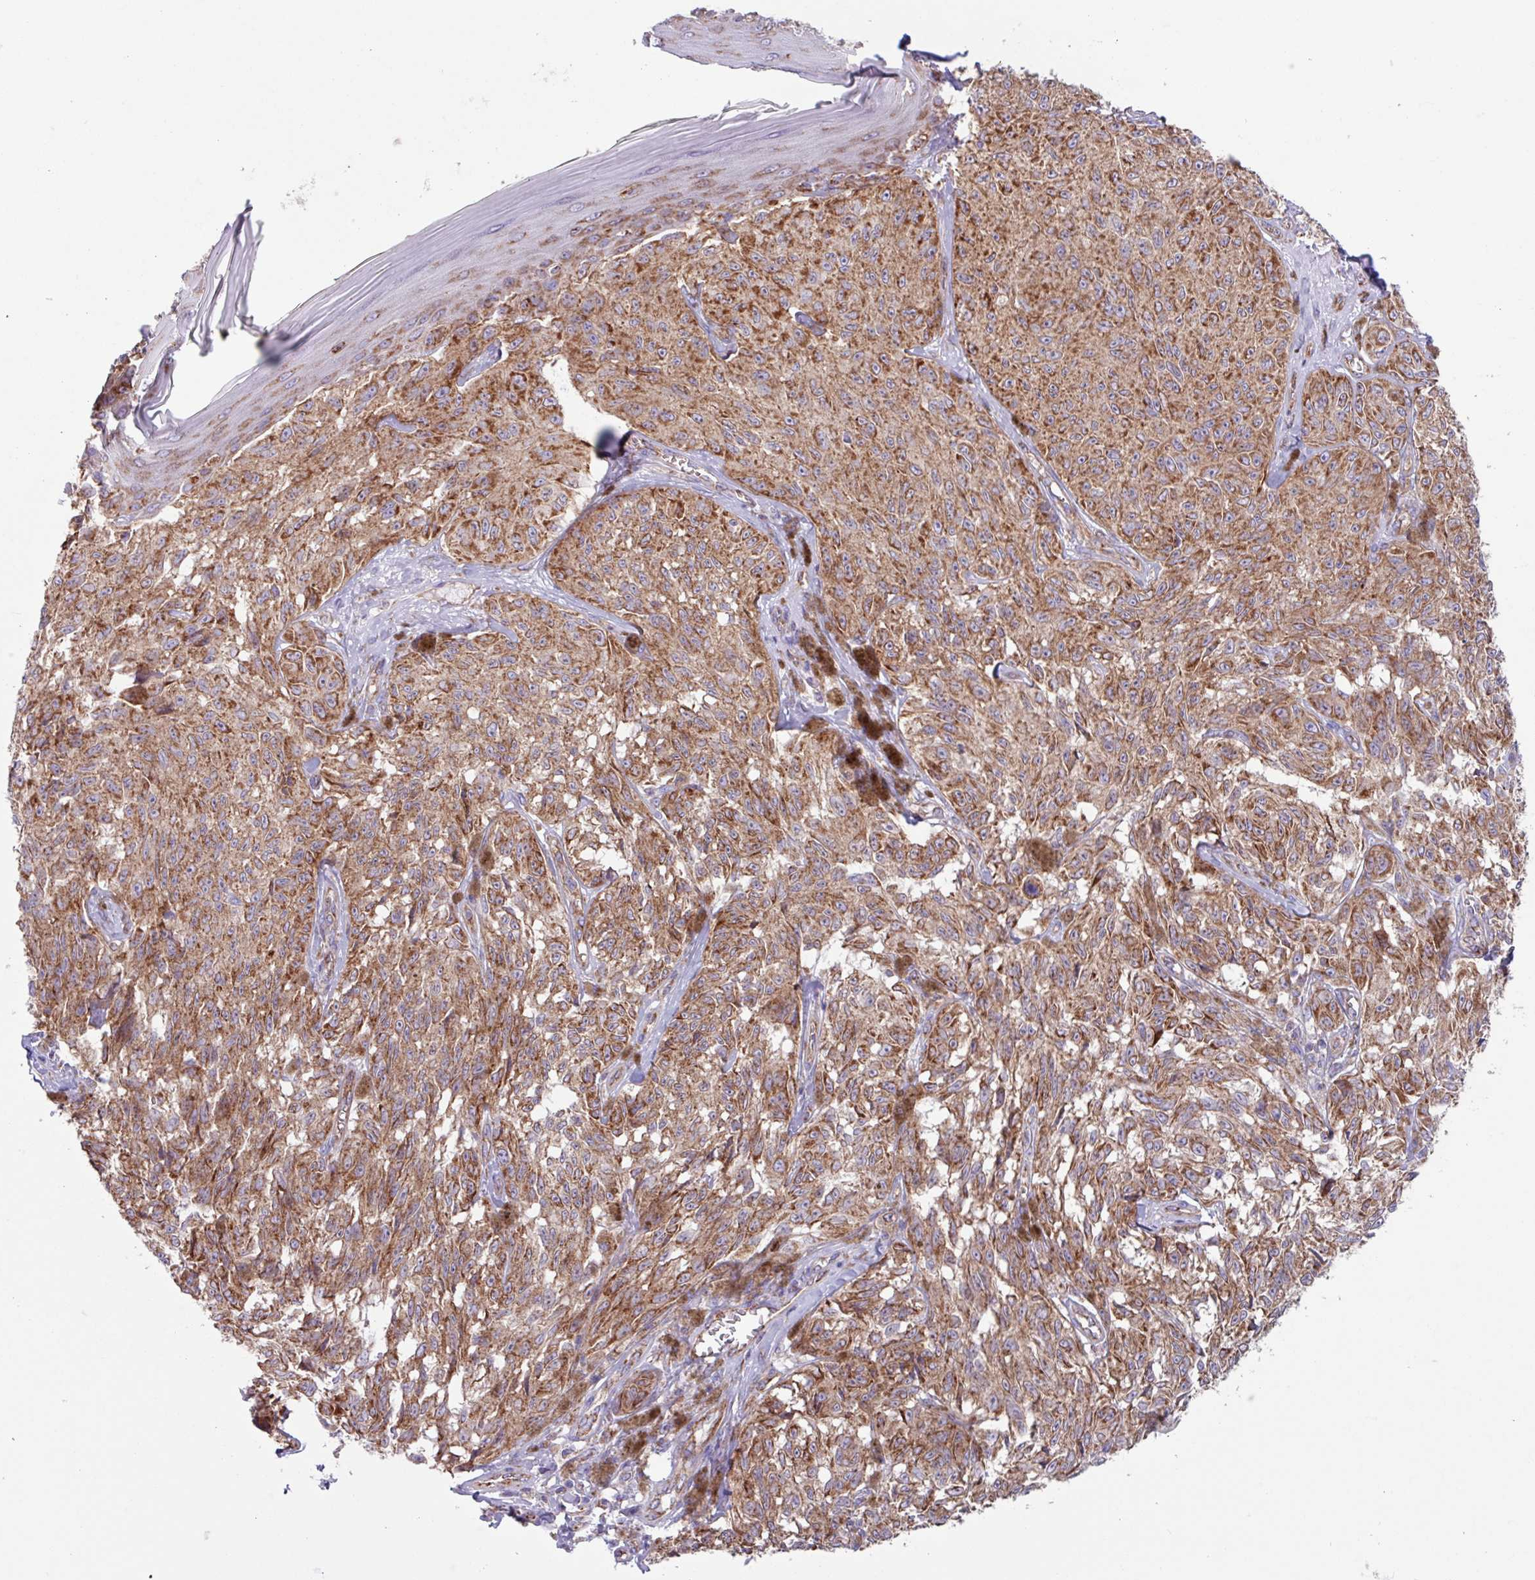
{"staining": {"intensity": "moderate", "quantity": ">75%", "location": "cytoplasmic/membranous"}, "tissue": "melanoma", "cell_type": "Tumor cells", "image_type": "cancer", "snomed": [{"axis": "morphology", "description": "Malignant melanoma, NOS"}, {"axis": "topography", "description": "Skin"}], "caption": "Protein expression analysis of human malignant melanoma reveals moderate cytoplasmic/membranous positivity in about >75% of tumor cells.", "gene": "OTULIN", "patient": {"sex": "male", "age": 68}}